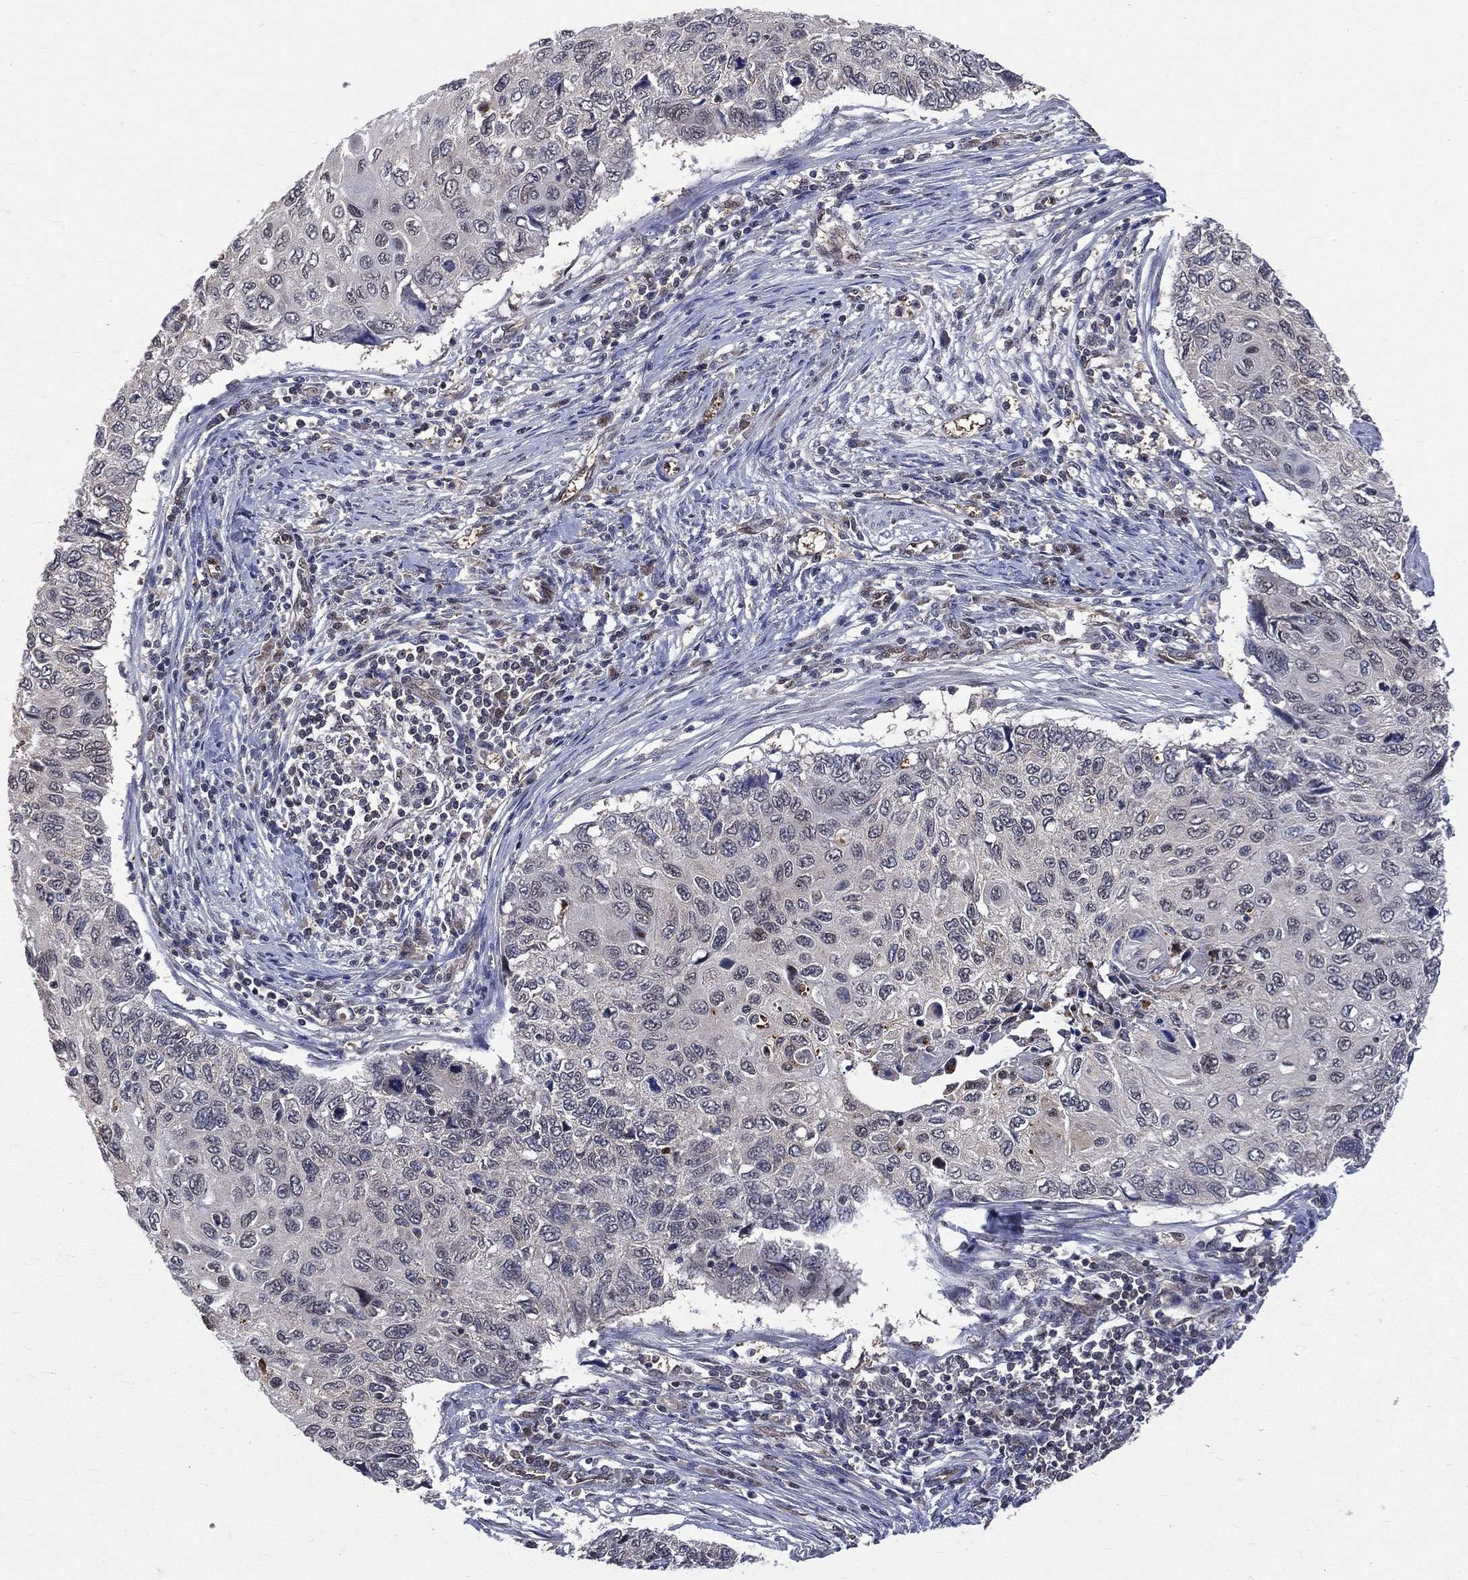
{"staining": {"intensity": "negative", "quantity": "none", "location": "none"}, "tissue": "cervical cancer", "cell_type": "Tumor cells", "image_type": "cancer", "snomed": [{"axis": "morphology", "description": "Squamous cell carcinoma, NOS"}, {"axis": "topography", "description": "Cervix"}], "caption": "This is a histopathology image of IHC staining of squamous cell carcinoma (cervical), which shows no expression in tumor cells.", "gene": "GMPR2", "patient": {"sex": "female", "age": 70}}